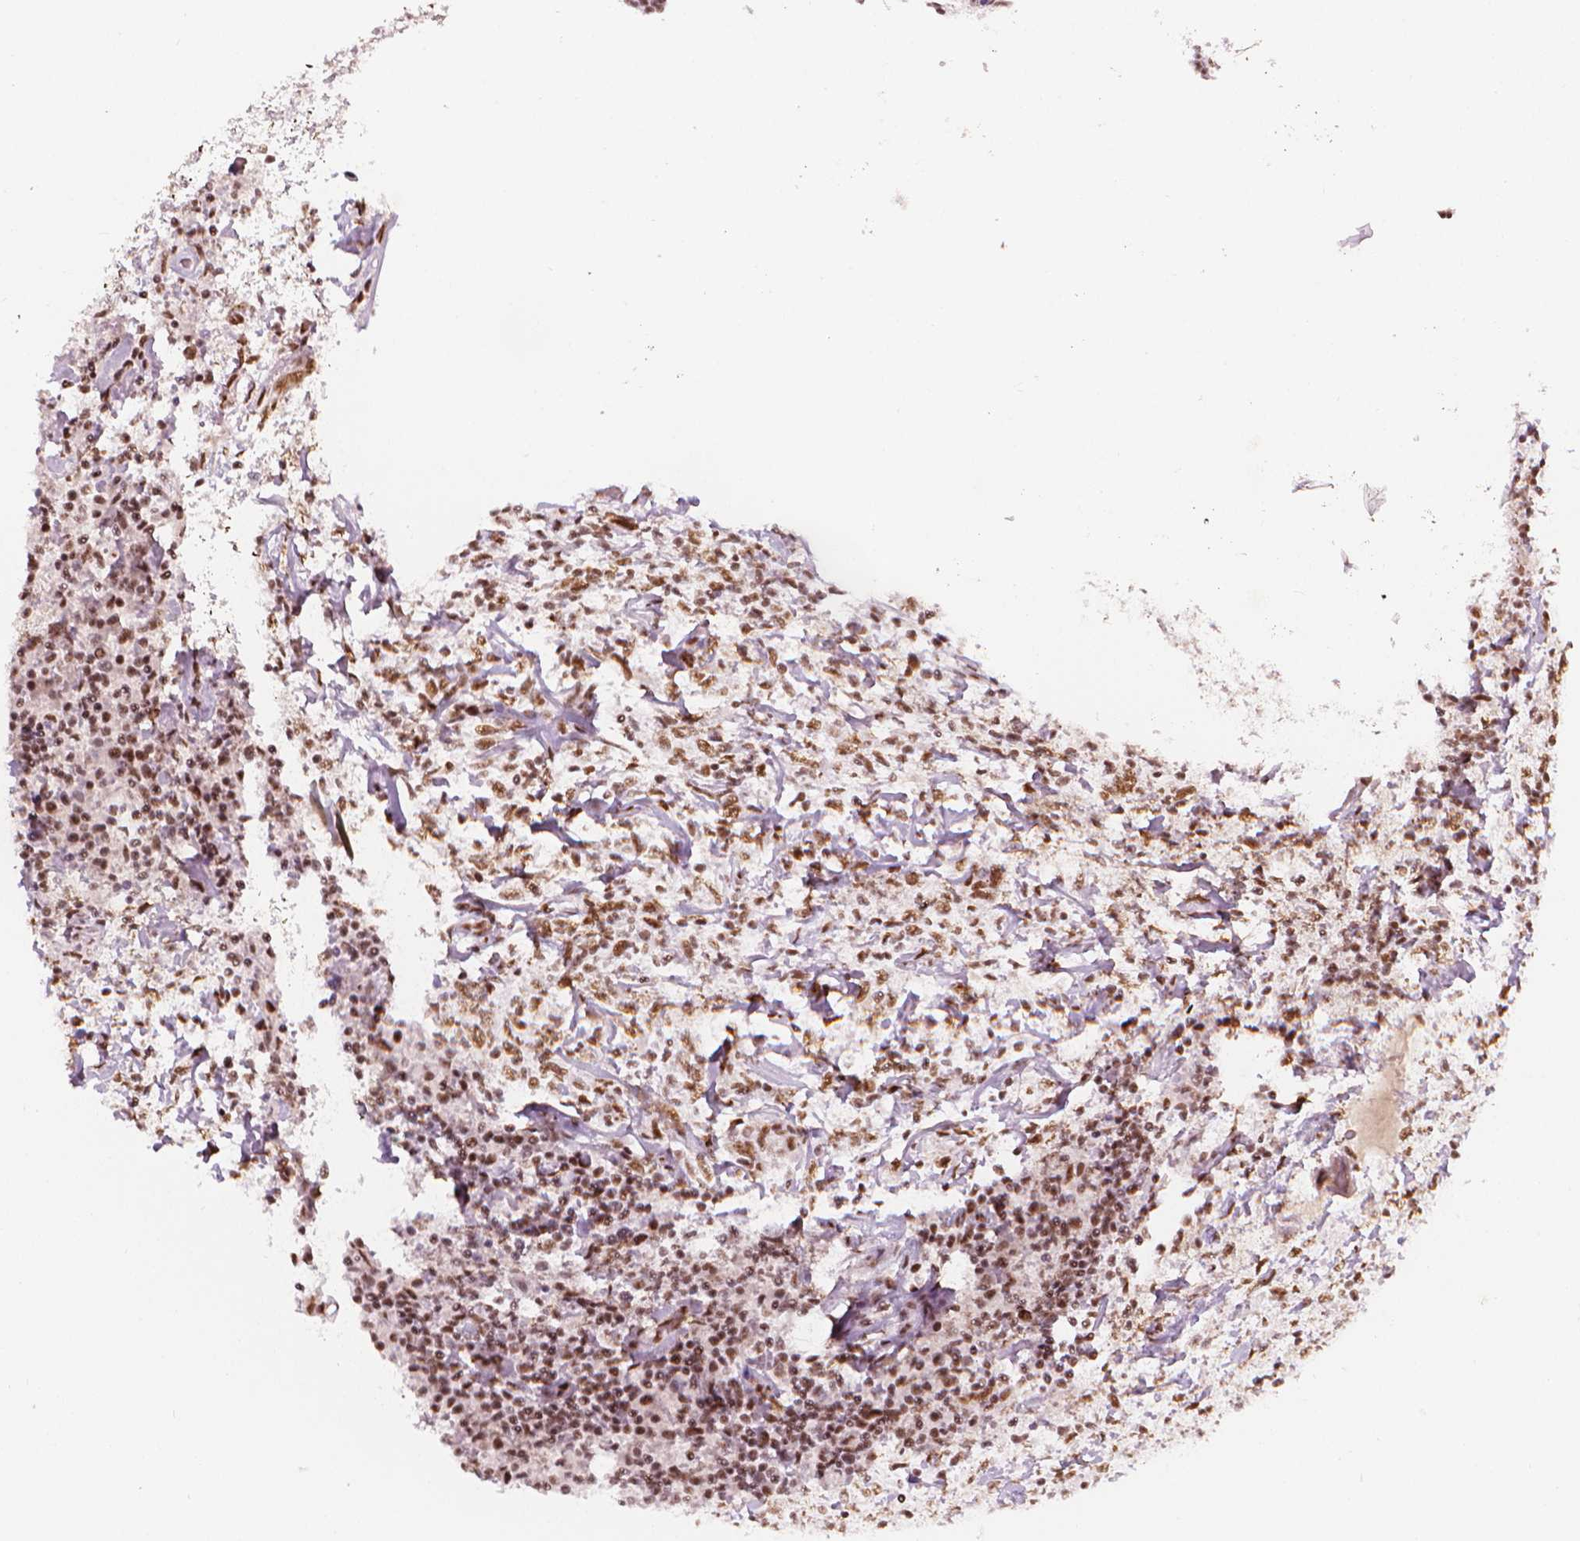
{"staining": {"intensity": "moderate", "quantity": ">75%", "location": "nuclear"}, "tissue": "lymphoma", "cell_type": "Tumor cells", "image_type": "cancer", "snomed": [{"axis": "morphology", "description": "Malignant lymphoma, non-Hodgkin's type, High grade"}, {"axis": "topography", "description": "Lymph node"}], "caption": "The immunohistochemical stain highlights moderate nuclear positivity in tumor cells of high-grade malignant lymphoma, non-Hodgkin's type tissue.", "gene": "ELF2", "patient": {"sex": "female", "age": 84}}